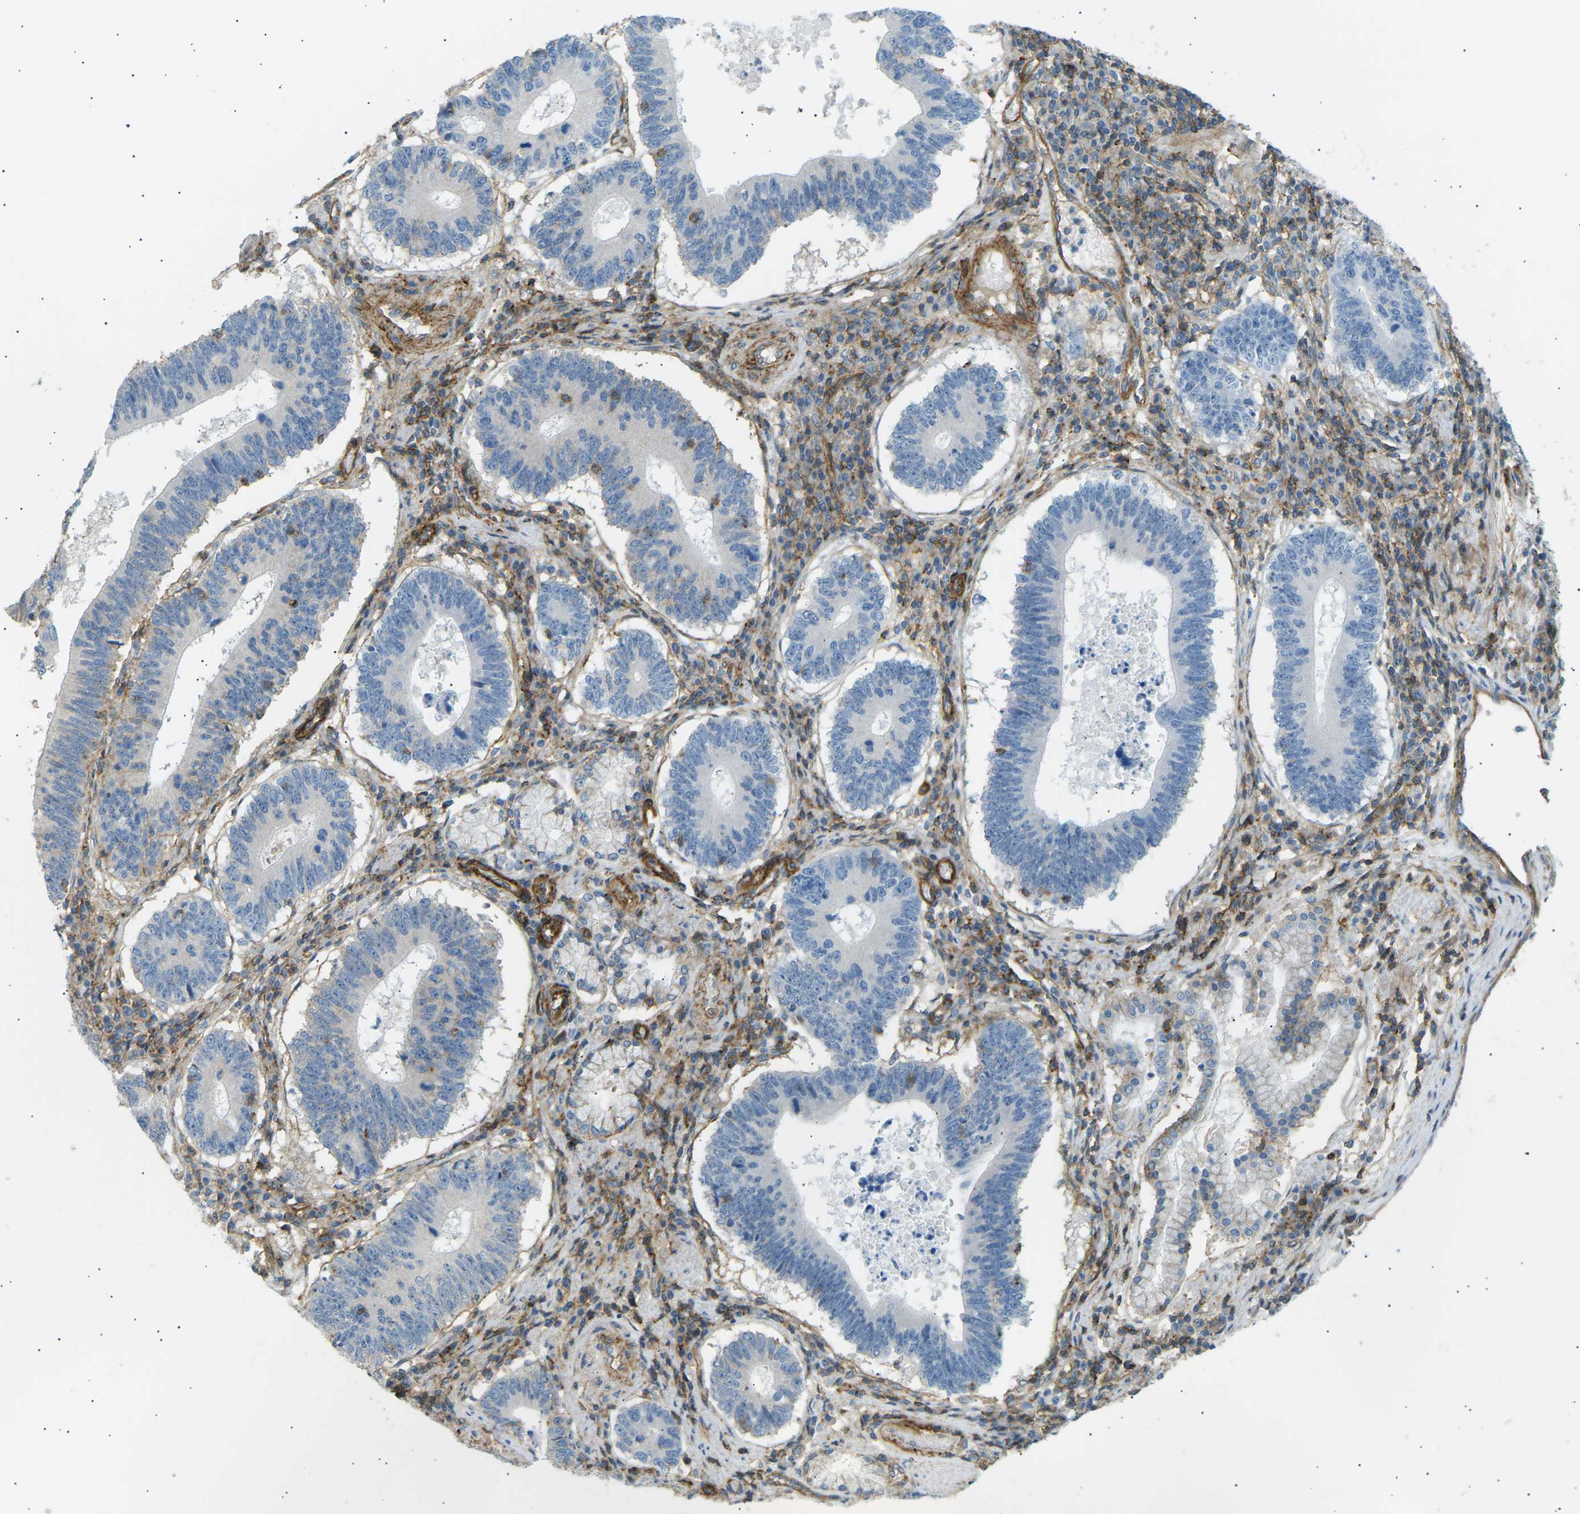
{"staining": {"intensity": "negative", "quantity": "none", "location": "none"}, "tissue": "stomach cancer", "cell_type": "Tumor cells", "image_type": "cancer", "snomed": [{"axis": "morphology", "description": "Adenocarcinoma, NOS"}, {"axis": "topography", "description": "Stomach"}], "caption": "Tumor cells are negative for brown protein staining in stomach adenocarcinoma.", "gene": "ATP2B4", "patient": {"sex": "male", "age": 59}}